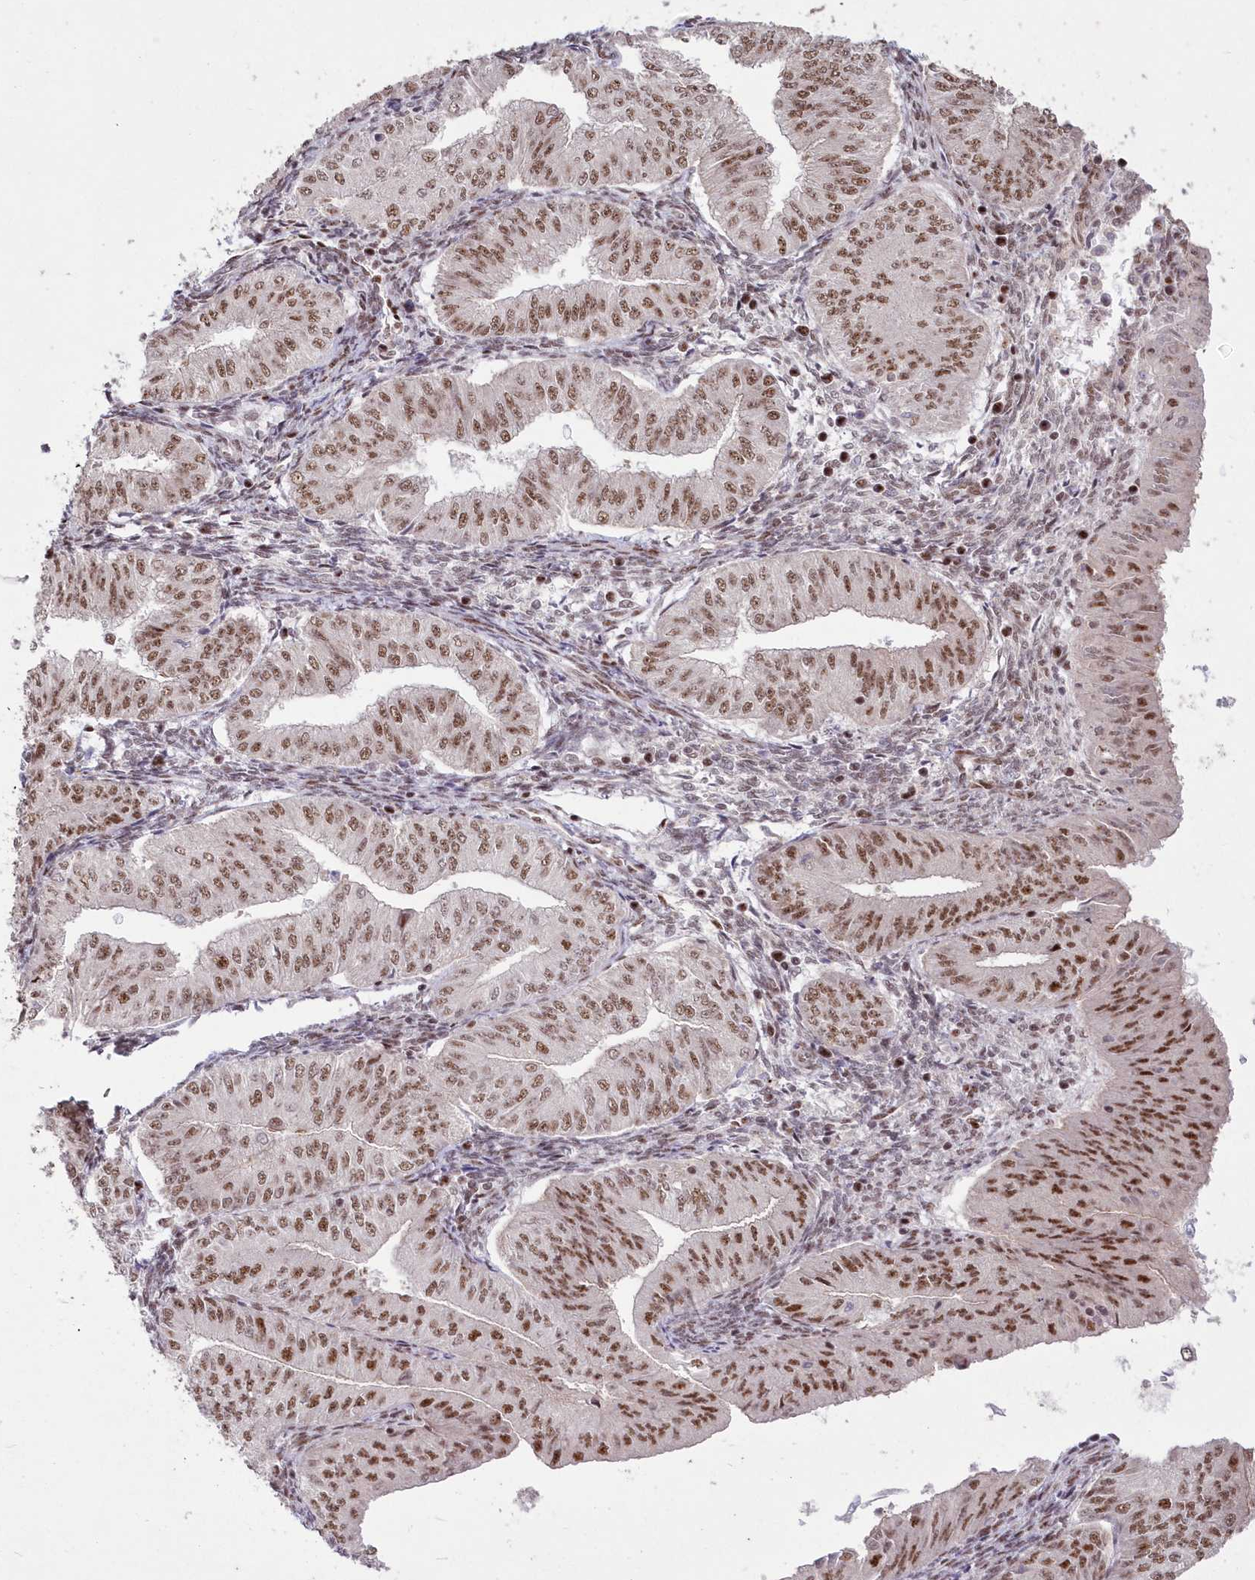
{"staining": {"intensity": "moderate", "quantity": ">75%", "location": "nuclear"}, "tissue": "endometrial cancer", "cell_type": "Tumor cells", "image_type": "cancer", "snomed": [{"axis": "morphology", "description": "Normal tissue, NOS"}, {"axis": "morphology", "description": "Adenocarcinoma, NOS"}, {"axis": "topography", "description": "Endometrium"}], "caption": "This is an image of immunohistochemistry staining of endometrial cancer, which shows moderate positivity in the nuclear of tumor cells.", "gene": "WBP1L", "patient": {"sex": "female", "age": 53}}